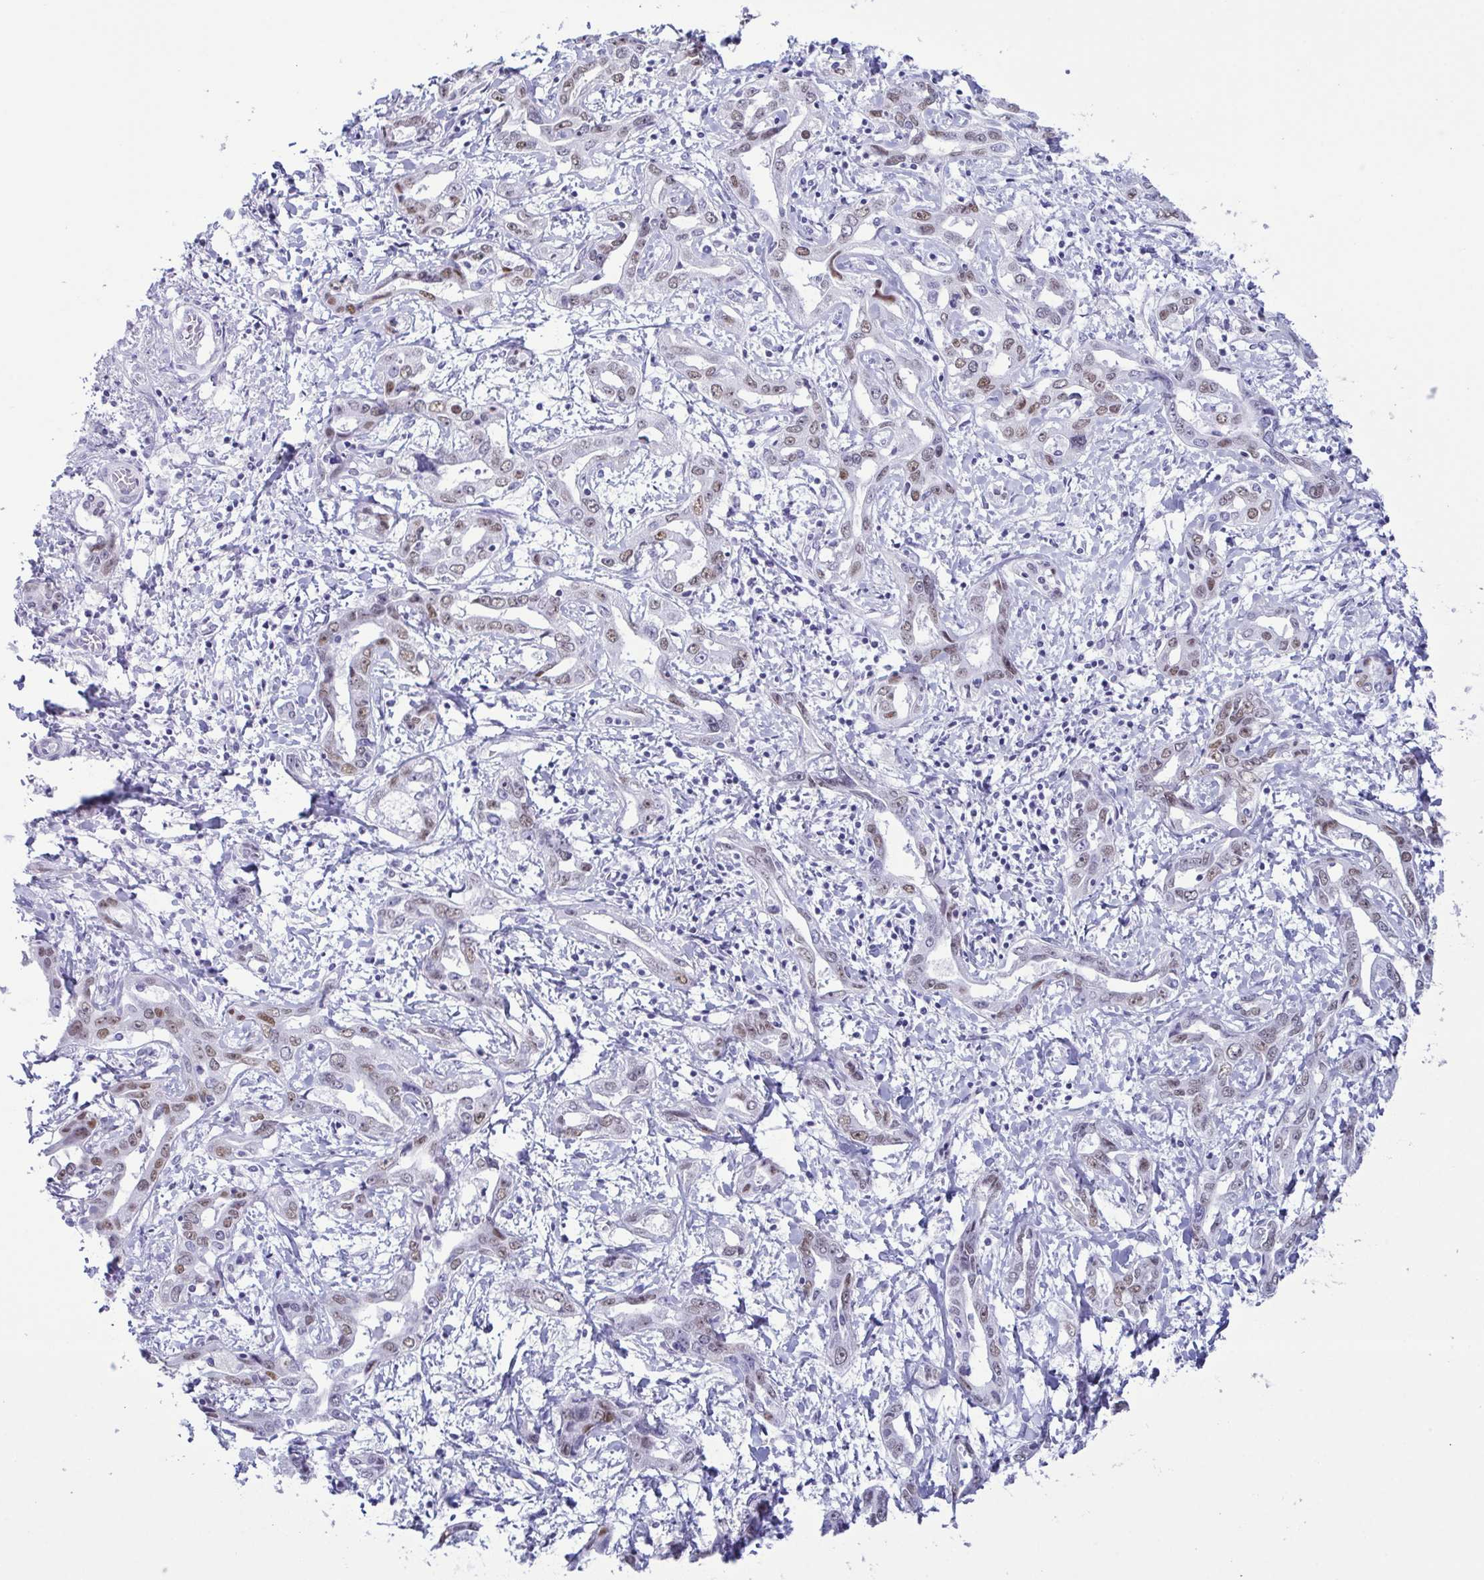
{"staining": {"intensity": "moderate", "quantity": "25%-75%", "location": "nuclear"}, "tissue": "liver cancer", "cell_type": "Tumor cells", "image_type": "cancer", "snomed": [{"axis": "morphology", "description": "Cholangiocarcinoma"}, {"axis": "topography", "description": "Liver"}], "caption": "Liver cancer (cholangiocarcinoma) stained with immunohistochemistry reveals moderate nuclear positivity in approximately 25%-75% of tumor cells.", "gene": "SUGP2", "patient": {"sex": "male", "age": 59}}